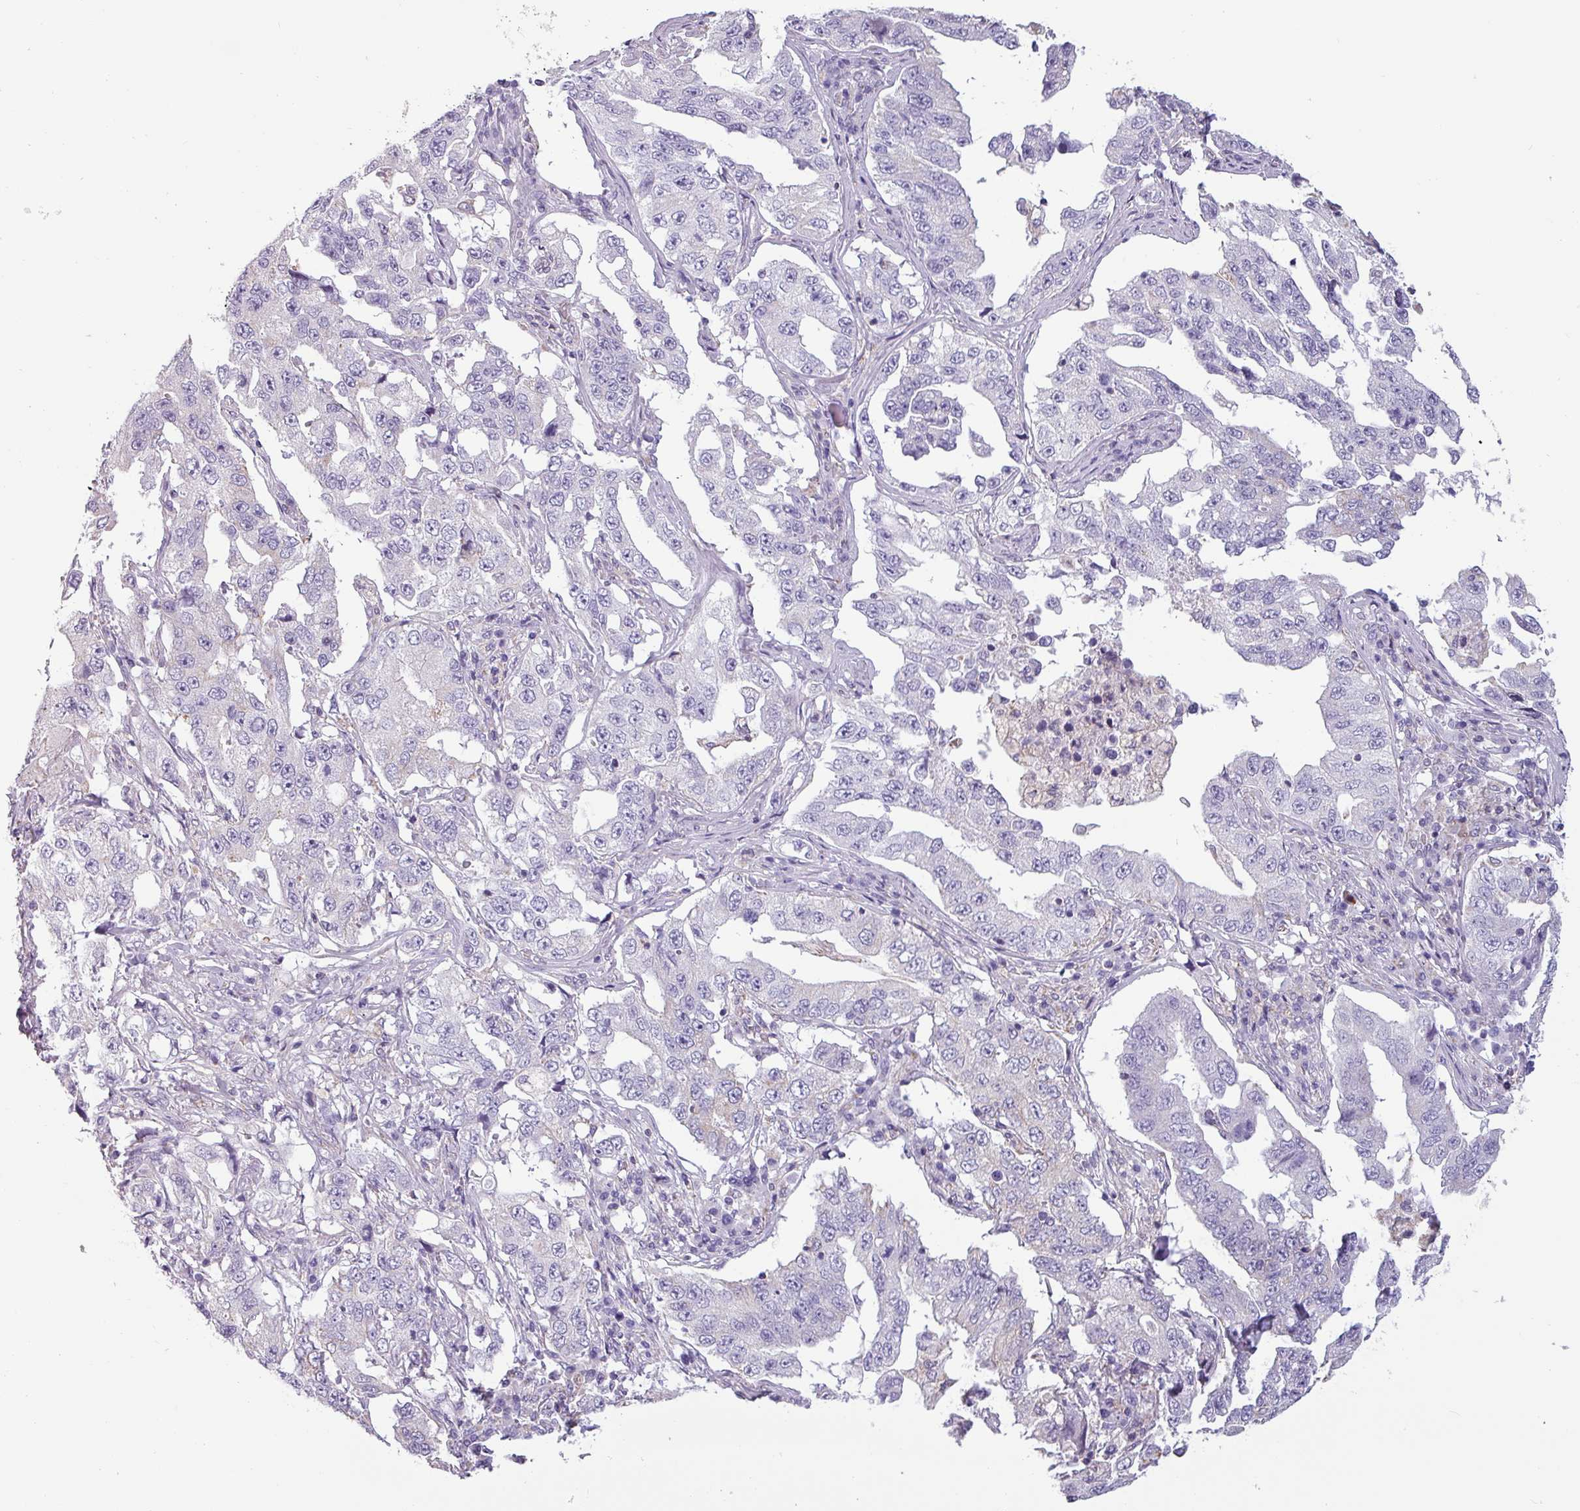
{"staining": {"intensity": "negative", "quantity": "none", "location": "none"}, "tissue": "lung cancer", "cell_type": "Tumor cells", "image_type": "cancer", "snomed": [{"axis": "morphology", "description": "Adenocarcinoma, NOS"}, {"axis": "topography", "description": "Lung"}], "caption": "This is an immunohistochemistry (IHC) histopathology image of lung cancer. There is no expression in tumor cells.", "gene": "CAMK1", "patient": {"sex": "female", "age": 51}}